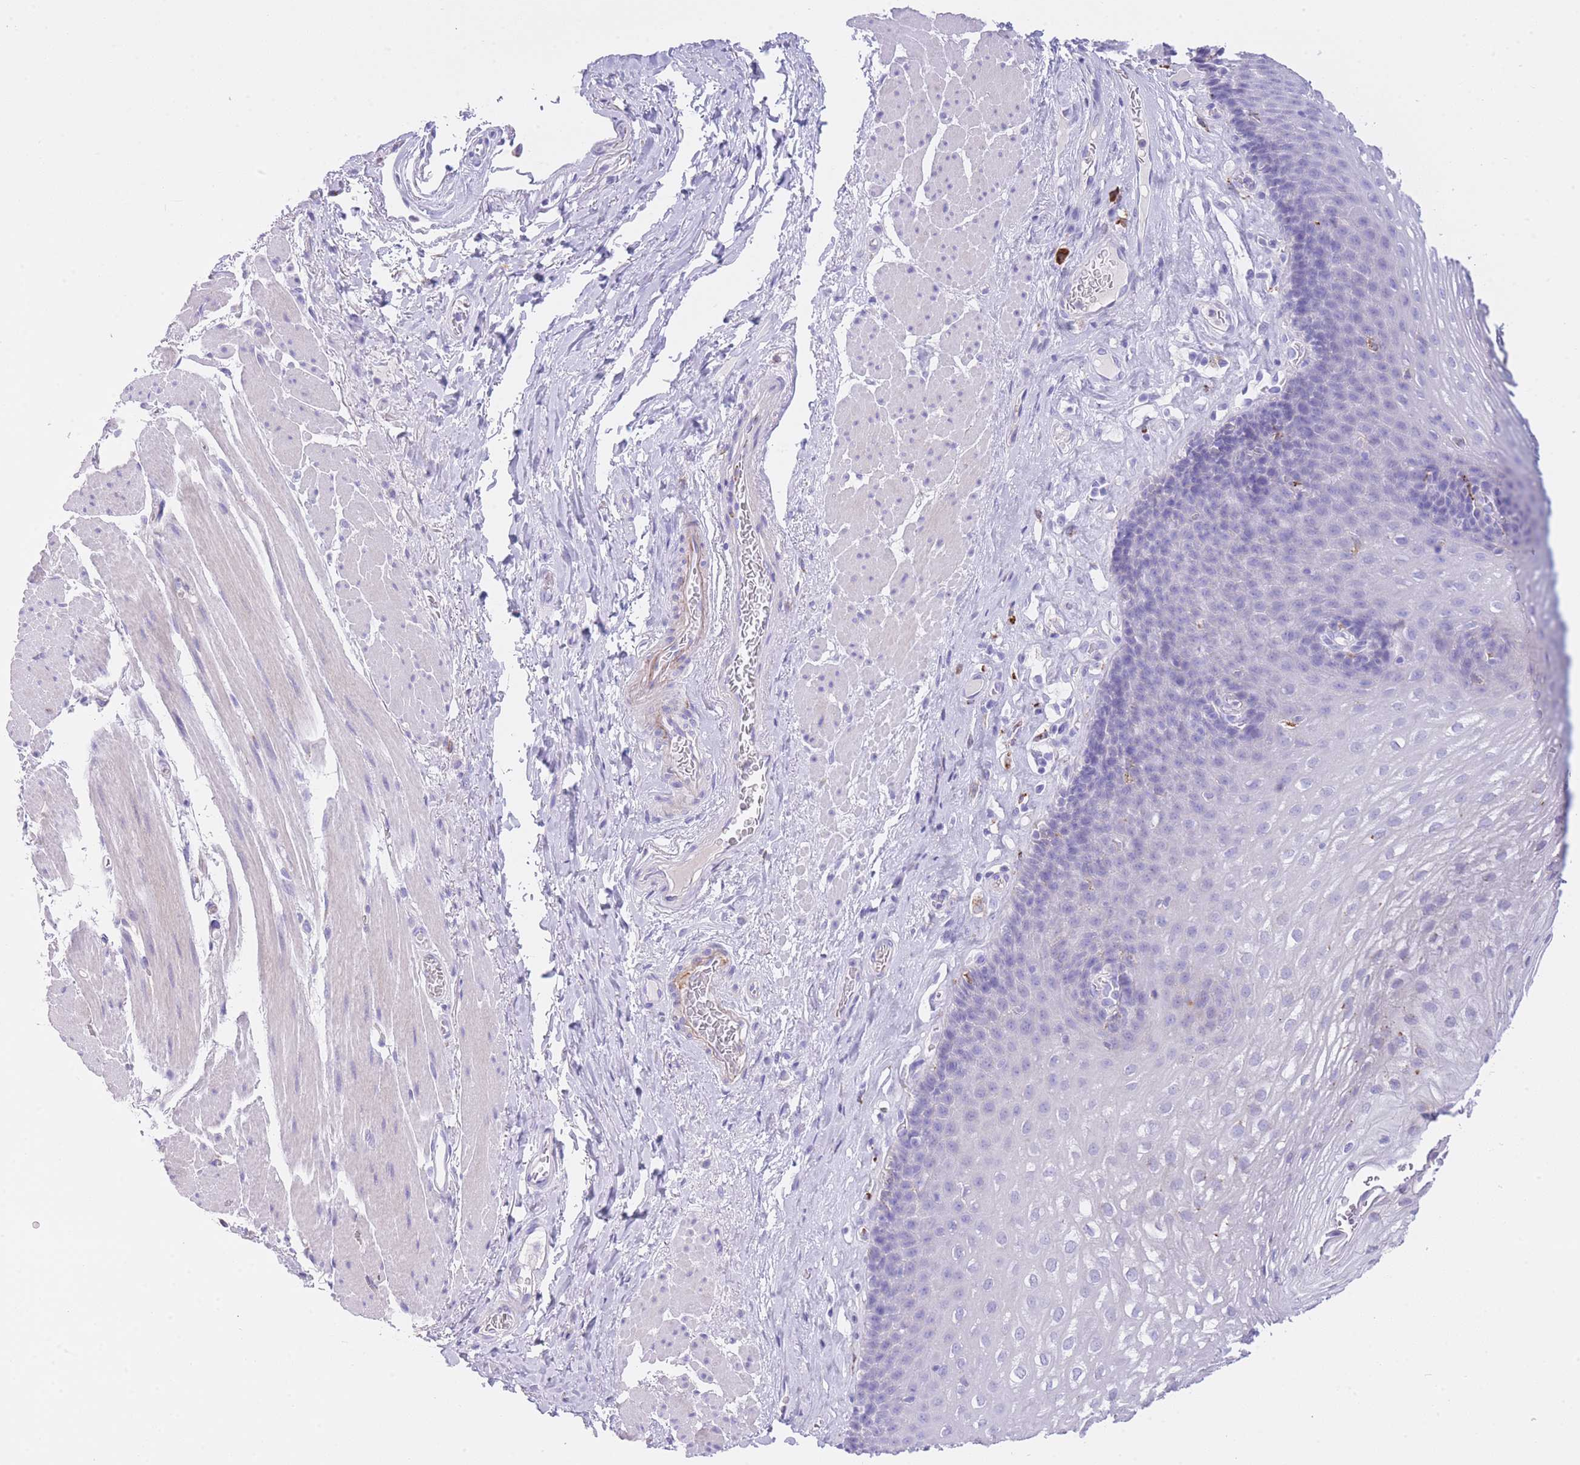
{"staining": {"intensity": "negative", "quantity": "none", "location": "none"}, "tissue": "esophagus", "cell_type": "Squamous epithelial cells", "image_type": "normal", "snomed": [{"axis": "morphology", "description": "Normal tissue, NOS"}, {"axis": "topography", "description": "Esophagus"}], "caption": "The photomicrograph exhibits no significant positivity in squamous epithelial cells of esophagus. The staining is performed using DAB (3,3'-diaminobenzidine) brown chromogen with nuclei counter-stained in using hematoxylin.", "gene": "PLBD1", "patient": {"sex": "female", "age": 66}}